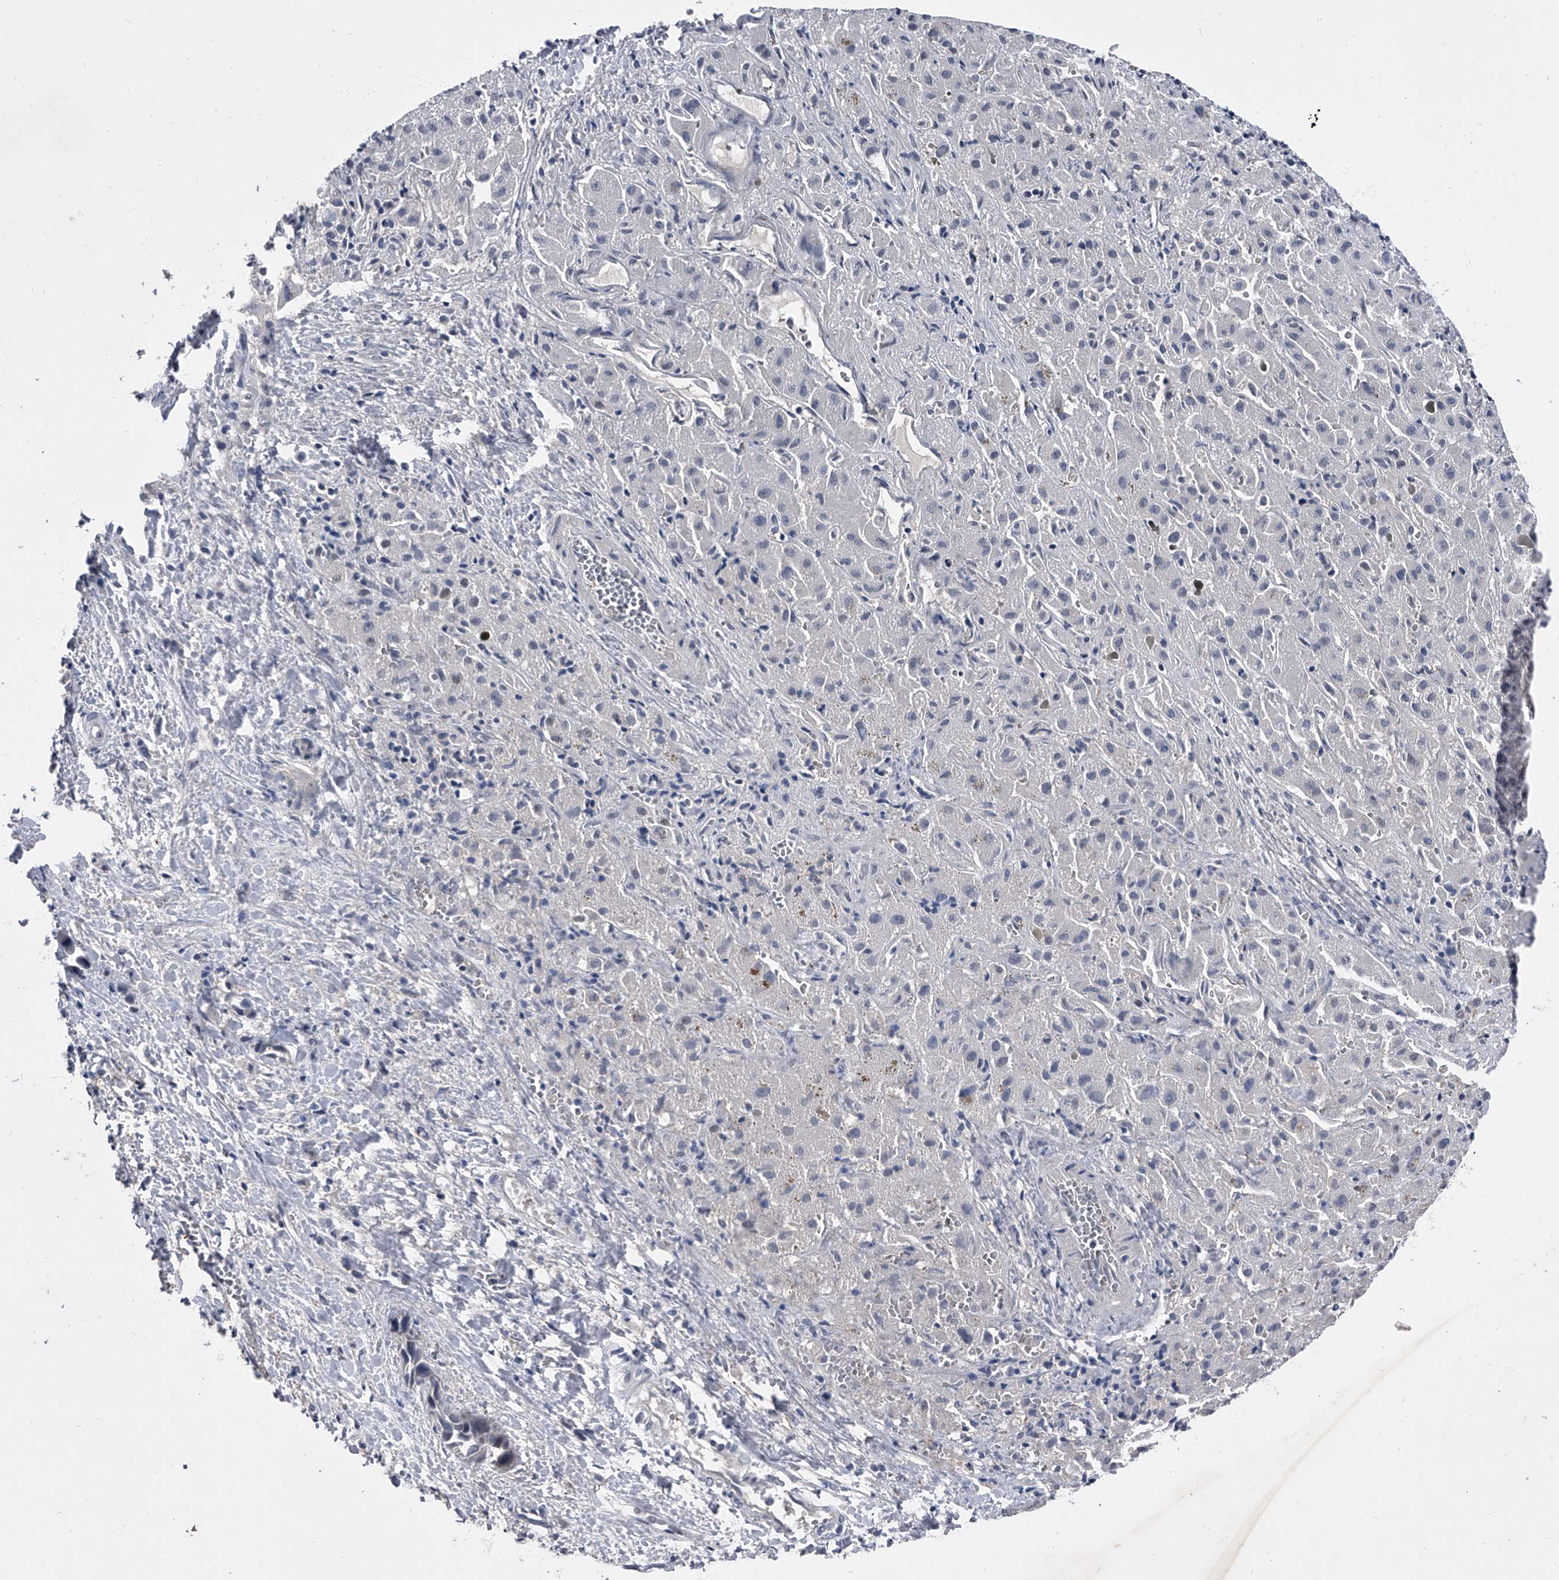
{"staining": {"intensity": "negative", "quantity": "none", "location": "none"}, "tissue": "liver cancer", "cell_type": "Tumor cells", "image_type": "cancer", "snomed": [{"axis": "morphology", "description": "Cholangiocarcinoma"}, {"axis": "topography", "description": "Liver"}], "caption": "Immunohistochemistry (IHC) photomicrograph of neoplastic tissue: human cholangiocarcinoma (liver) stained with DAB demonstrates no significant protein expression in tumor cells.", "gene": "ELK4", "patient": {"sex": "female", "age": 52}}